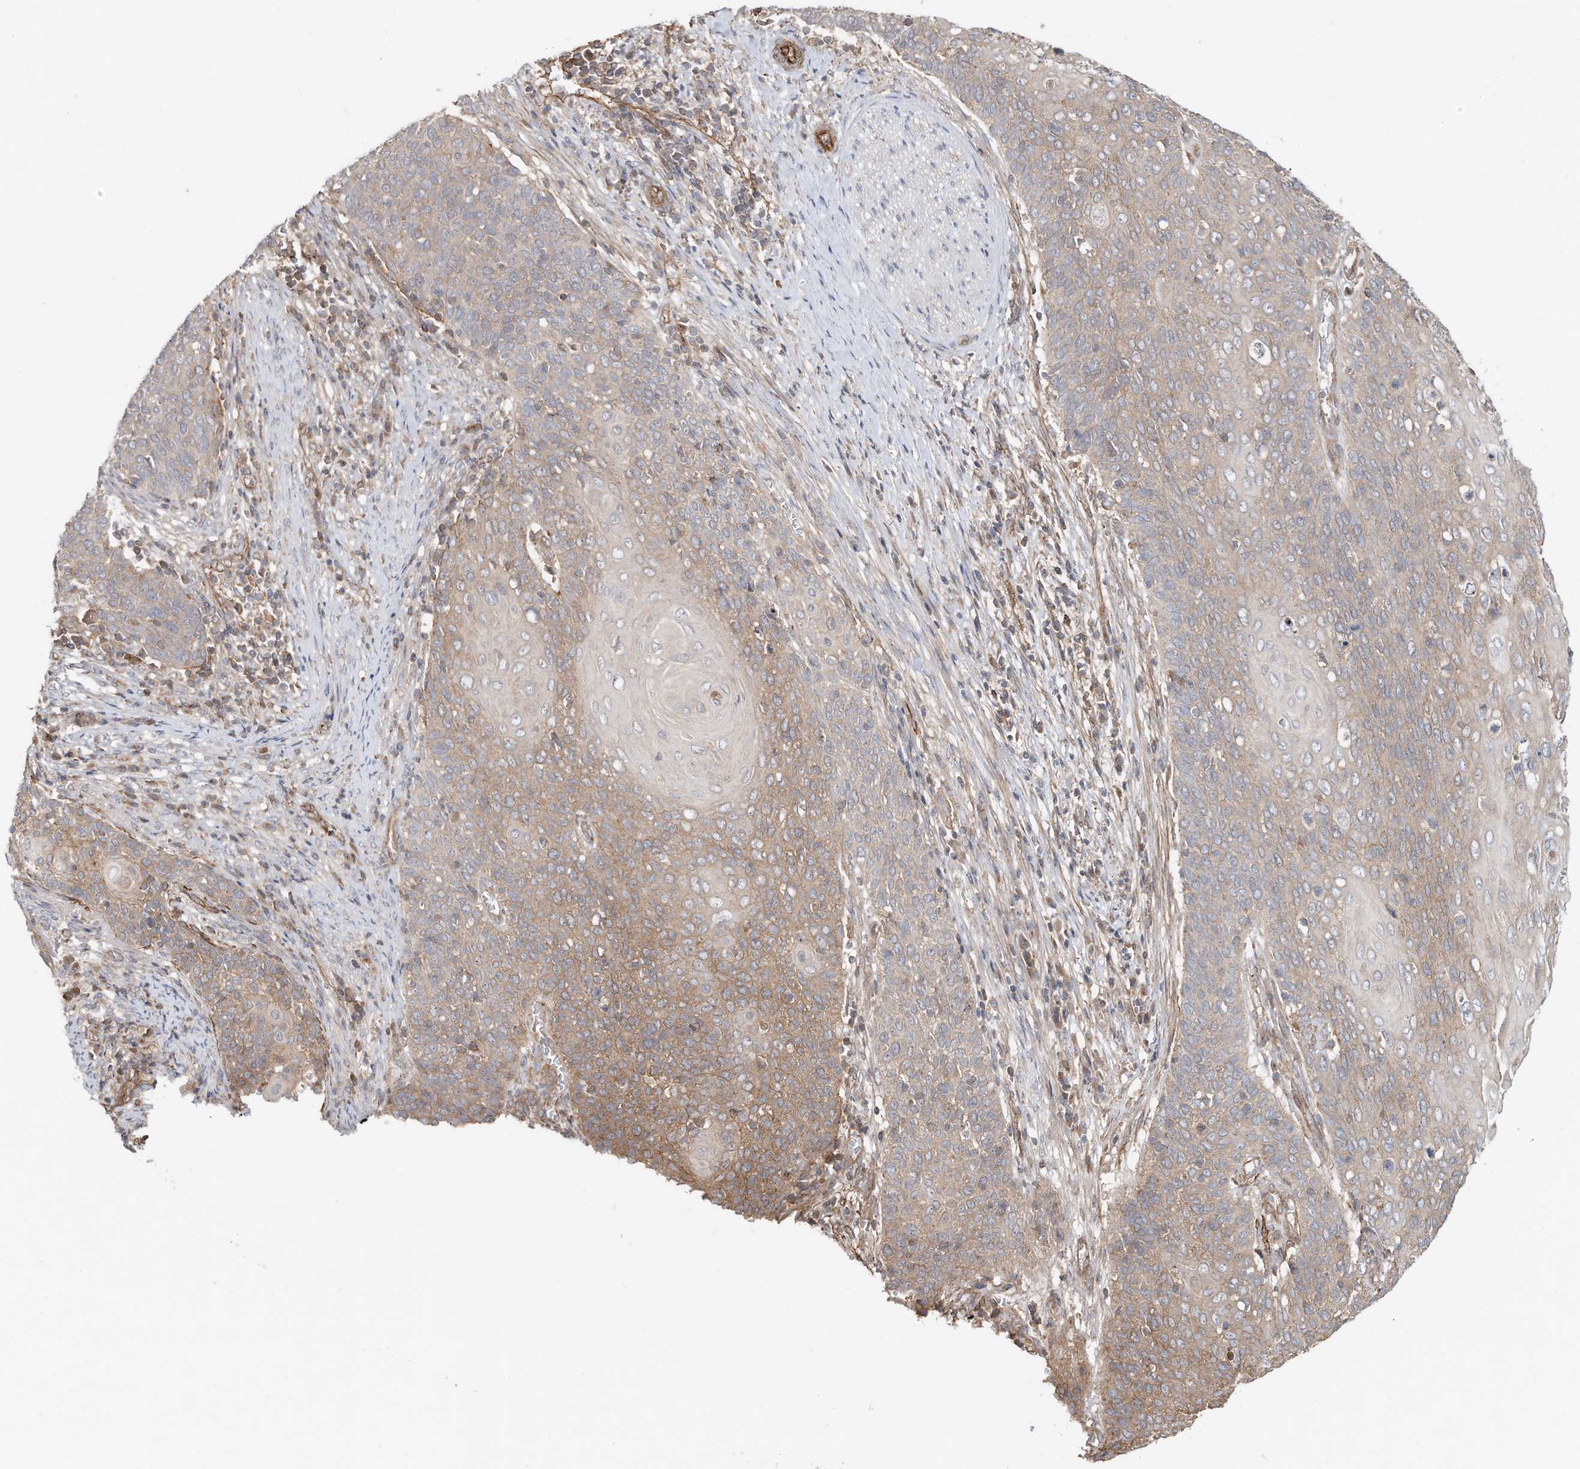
{"staining": {"intensity": "moderate", "quantity": "25%-75%", "location": "cytoplasmic/membranous"}, "tissue": "cervical cancer", "cell_type": "Tumor cells", "image_type": "cancer", "snomed": [{"axis": "morphology", "description": "Squamous cell carcinoma, NOS"}, {"axis": "topography", "description": "Cervix"}], "caption": "A brown stain labels moderate cytoplasmic/membranous staining of a protein in cervical cancer (squamous cell carcinoma) tumor cells. (DAB (3,3'-diaminobenzidine) = brown stain, brightfield microscopy at high magnification).", "gene": "HTR5A", "patient": {"sex": "female", "age": 39}}